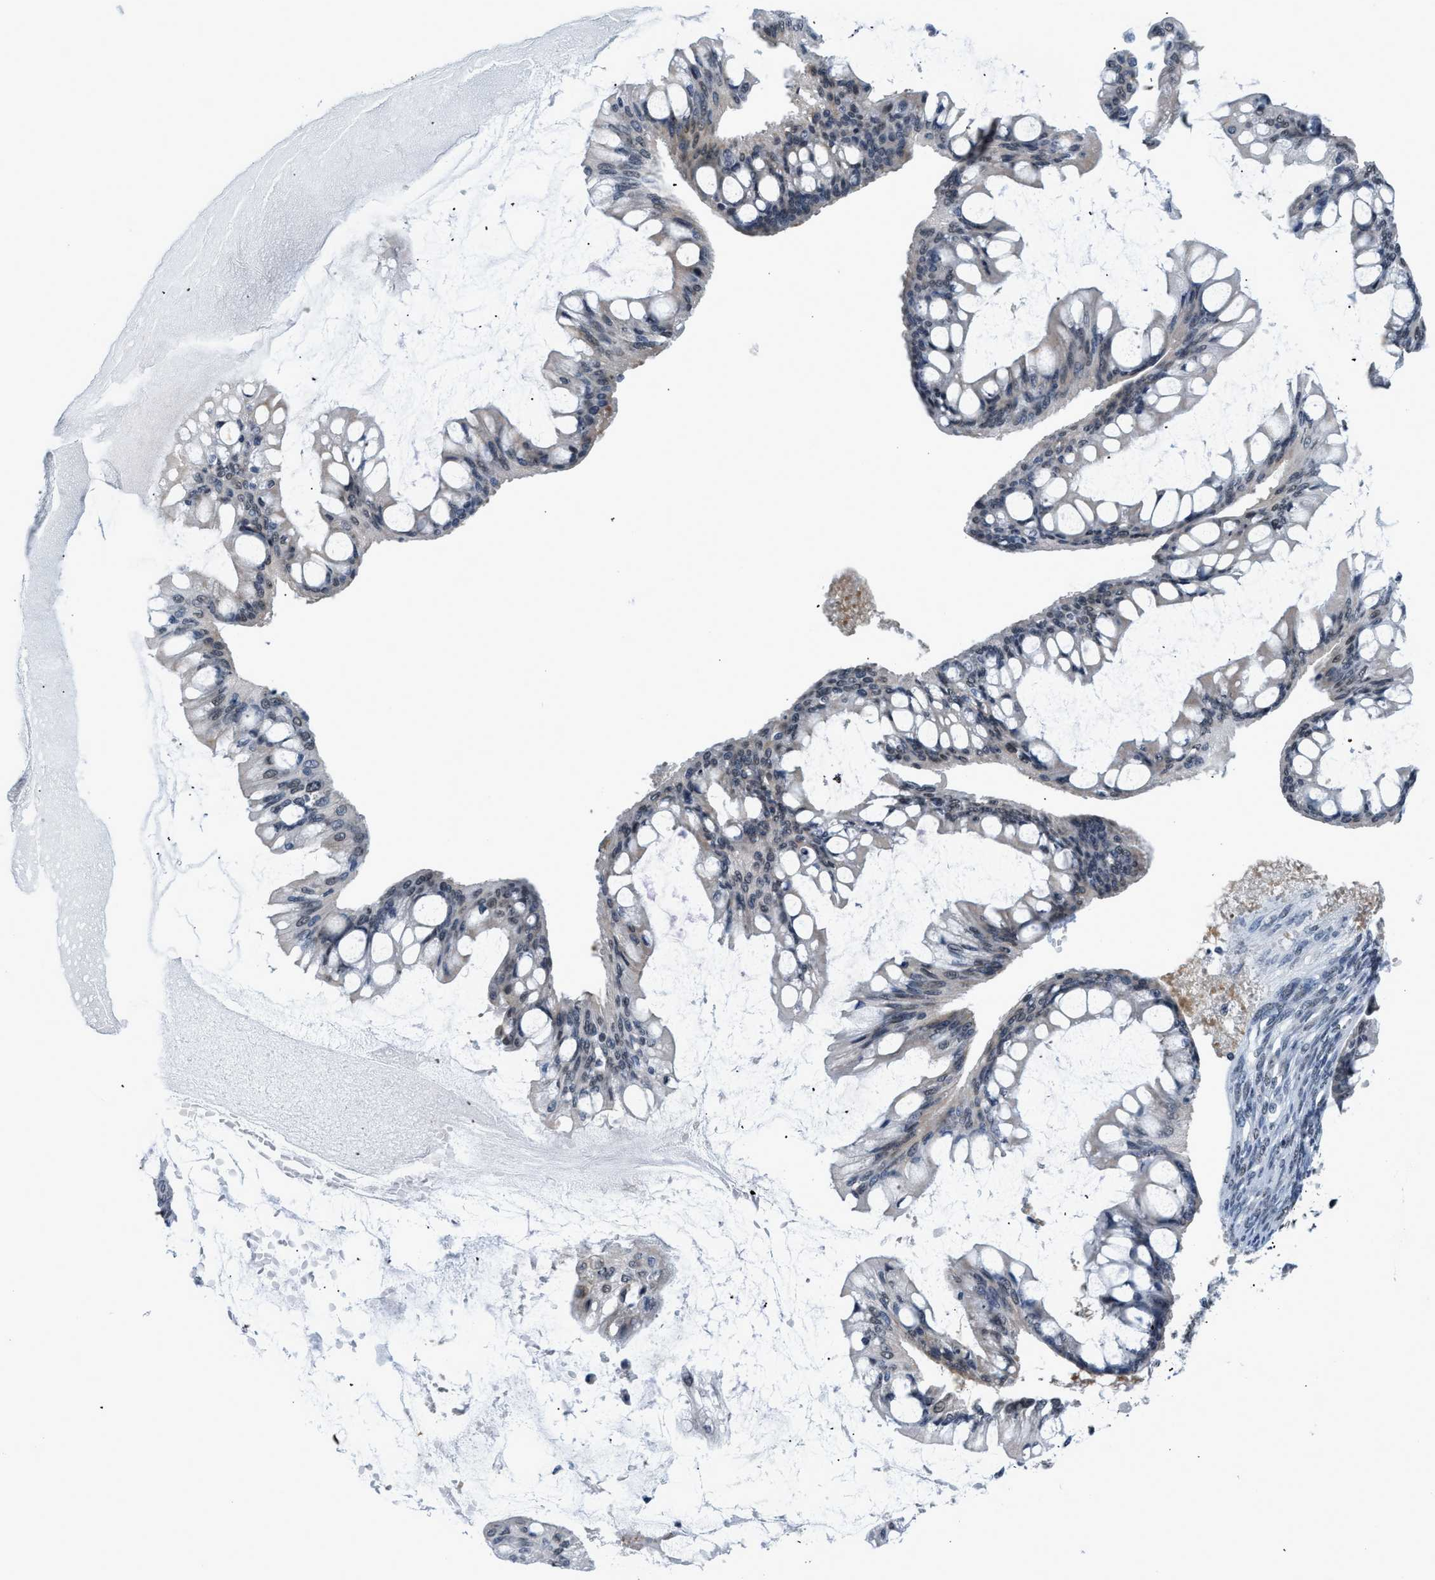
{"staining": {"intensity": "weak", "quantity": "<25%", "location": "nuclear"}, "tissue": "ovarian cancer", "cell_type": "Tumor cells", "image_type": "cancer", "snomed": [{"axis": "morphology", "description": "Cystadenocarcinoma, mucinous, NOS"}, {"axis": "topography", "description": "Ovary"}], "caption": "Immunohistochemistry of human ovarian cancer displays no positivity in tumor cells. (Immunohistochemistry, brightfield microscopy, high magnification).", "gene": "RAF1", "patient": {"sex": "female", "age": 73}}